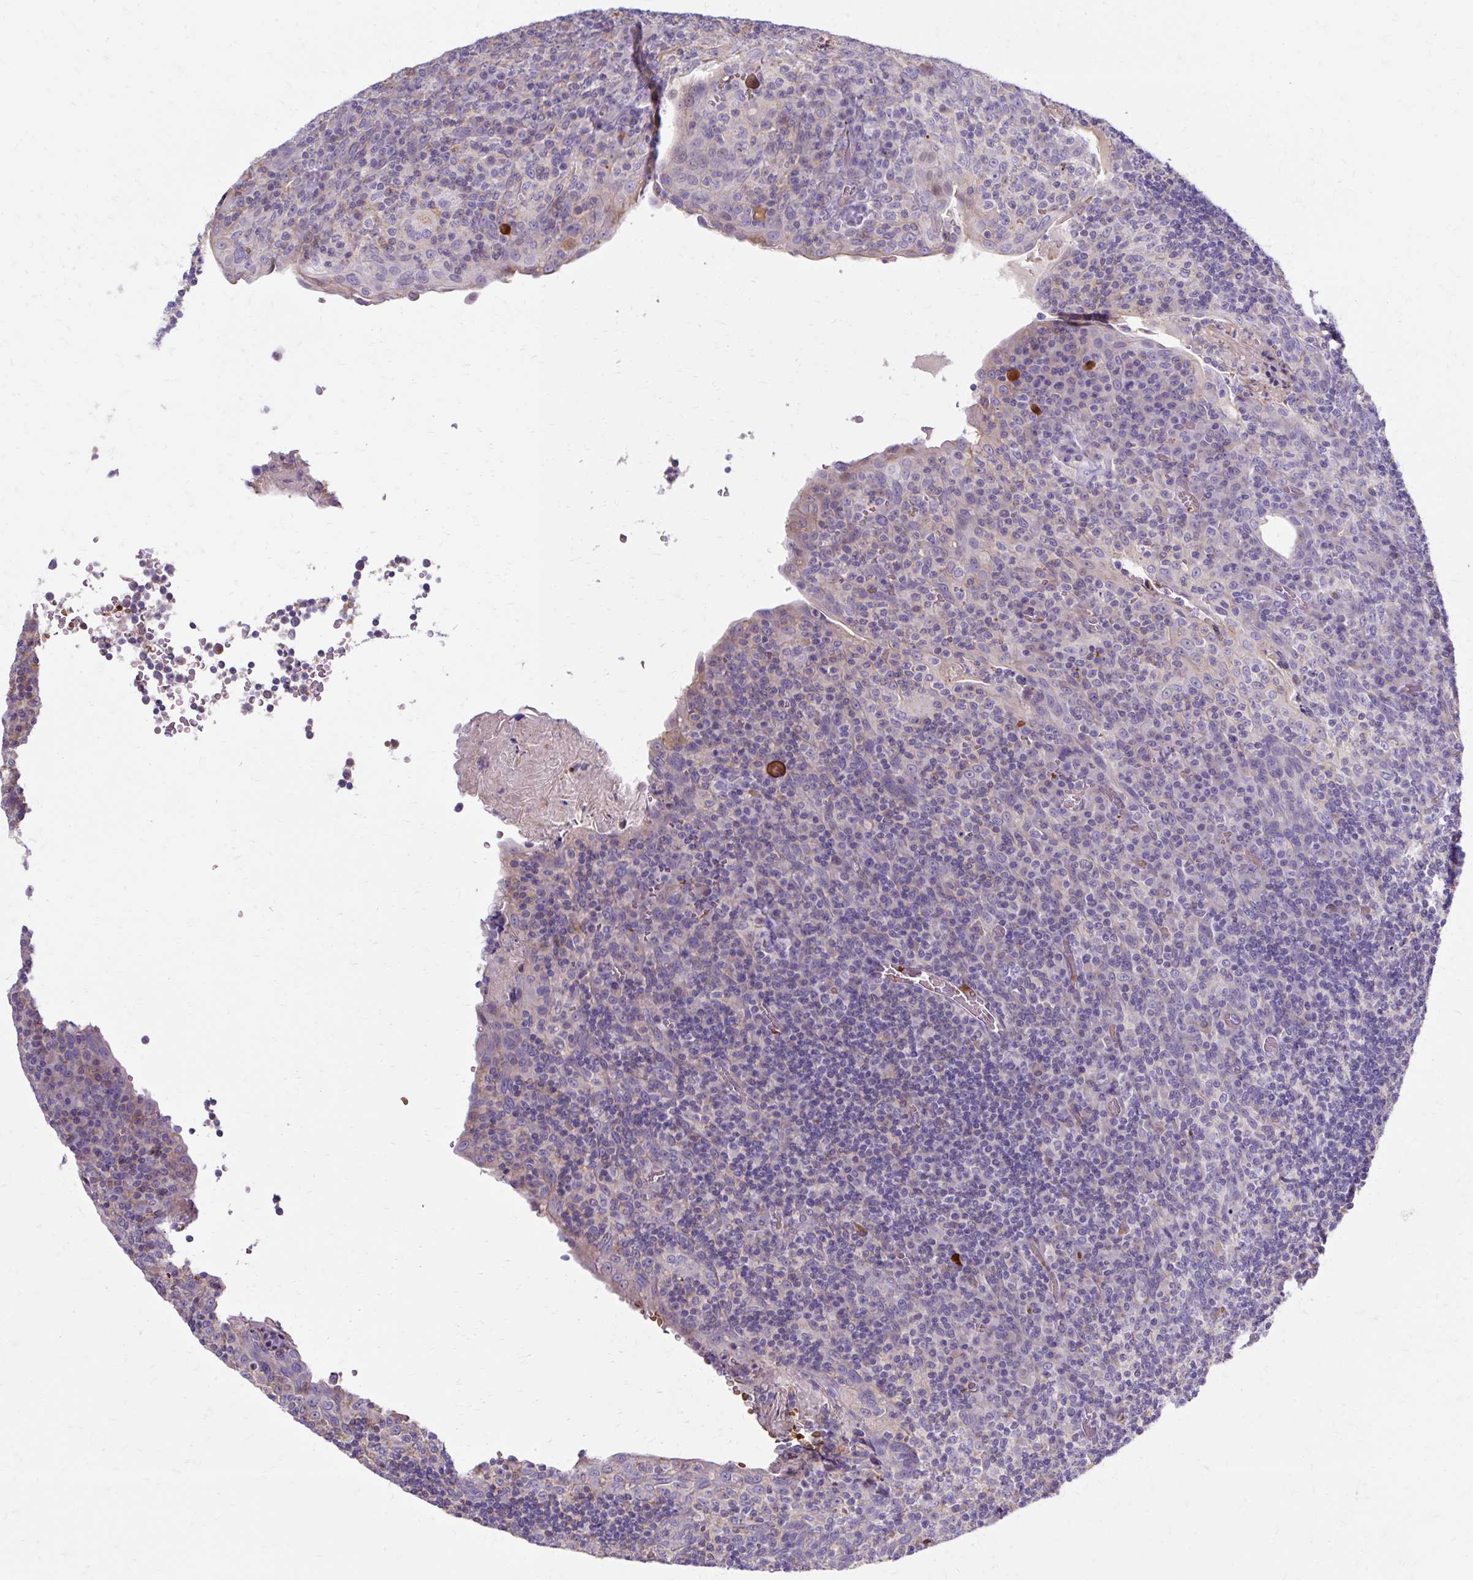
{"staining": {"intensity": "negative", "quantity": "none", "location": "none"}, "tissue": "tonsil", "cell_type": "Germinal center cells", "image_type": "normal", "snomed": [{"axis": "morphology", "description": "Normal tissue, NOS"}, {"axis": "topography", "description": "Tonsil"}], "caption": "Human tonsil stained for a protein using immunohistochemistry displays no expression in germinal center cells.", "gene": "USHBP1", "patient": {"sex": "male", "age": 17}}